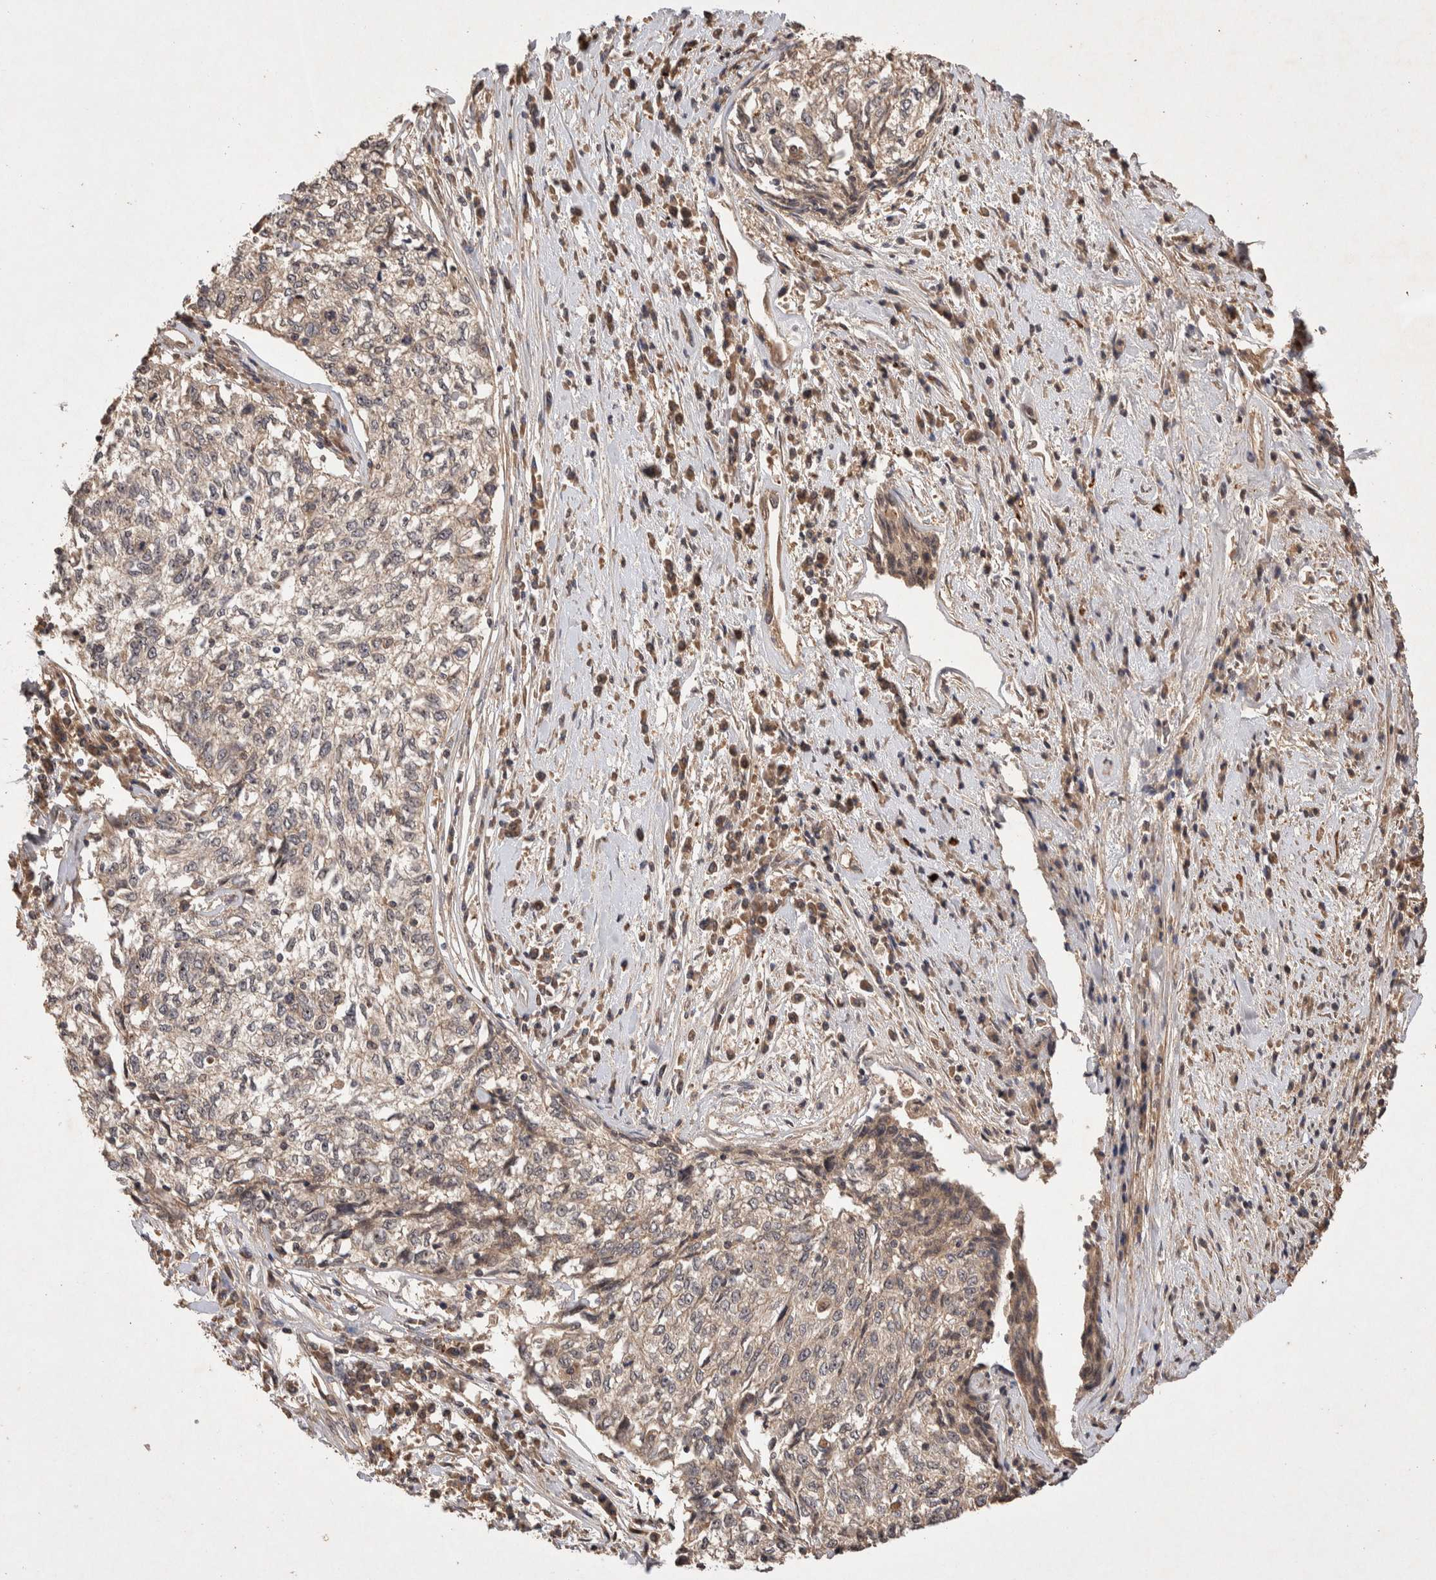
{"staining": {"intensity": "weak", "quantity": "<25%", "location": "cytoplasmic/membranous"}, "tissue": "cervical cancer", "cell_type": "Tumor cells", "image_type": "cancer", "snomed": [{"axis": "morphology", "description": "Squamous cell carcinoma, NOS"}, {"axis": "topography", "description": "Cervix"}], "caption": "Immunohistochemical staining of human squamous cell carcinoma (cervical) reveals no significant staining in tumor cells.", "gene": "NSMAF", "patient": {"sex": "female", "age": 57}}